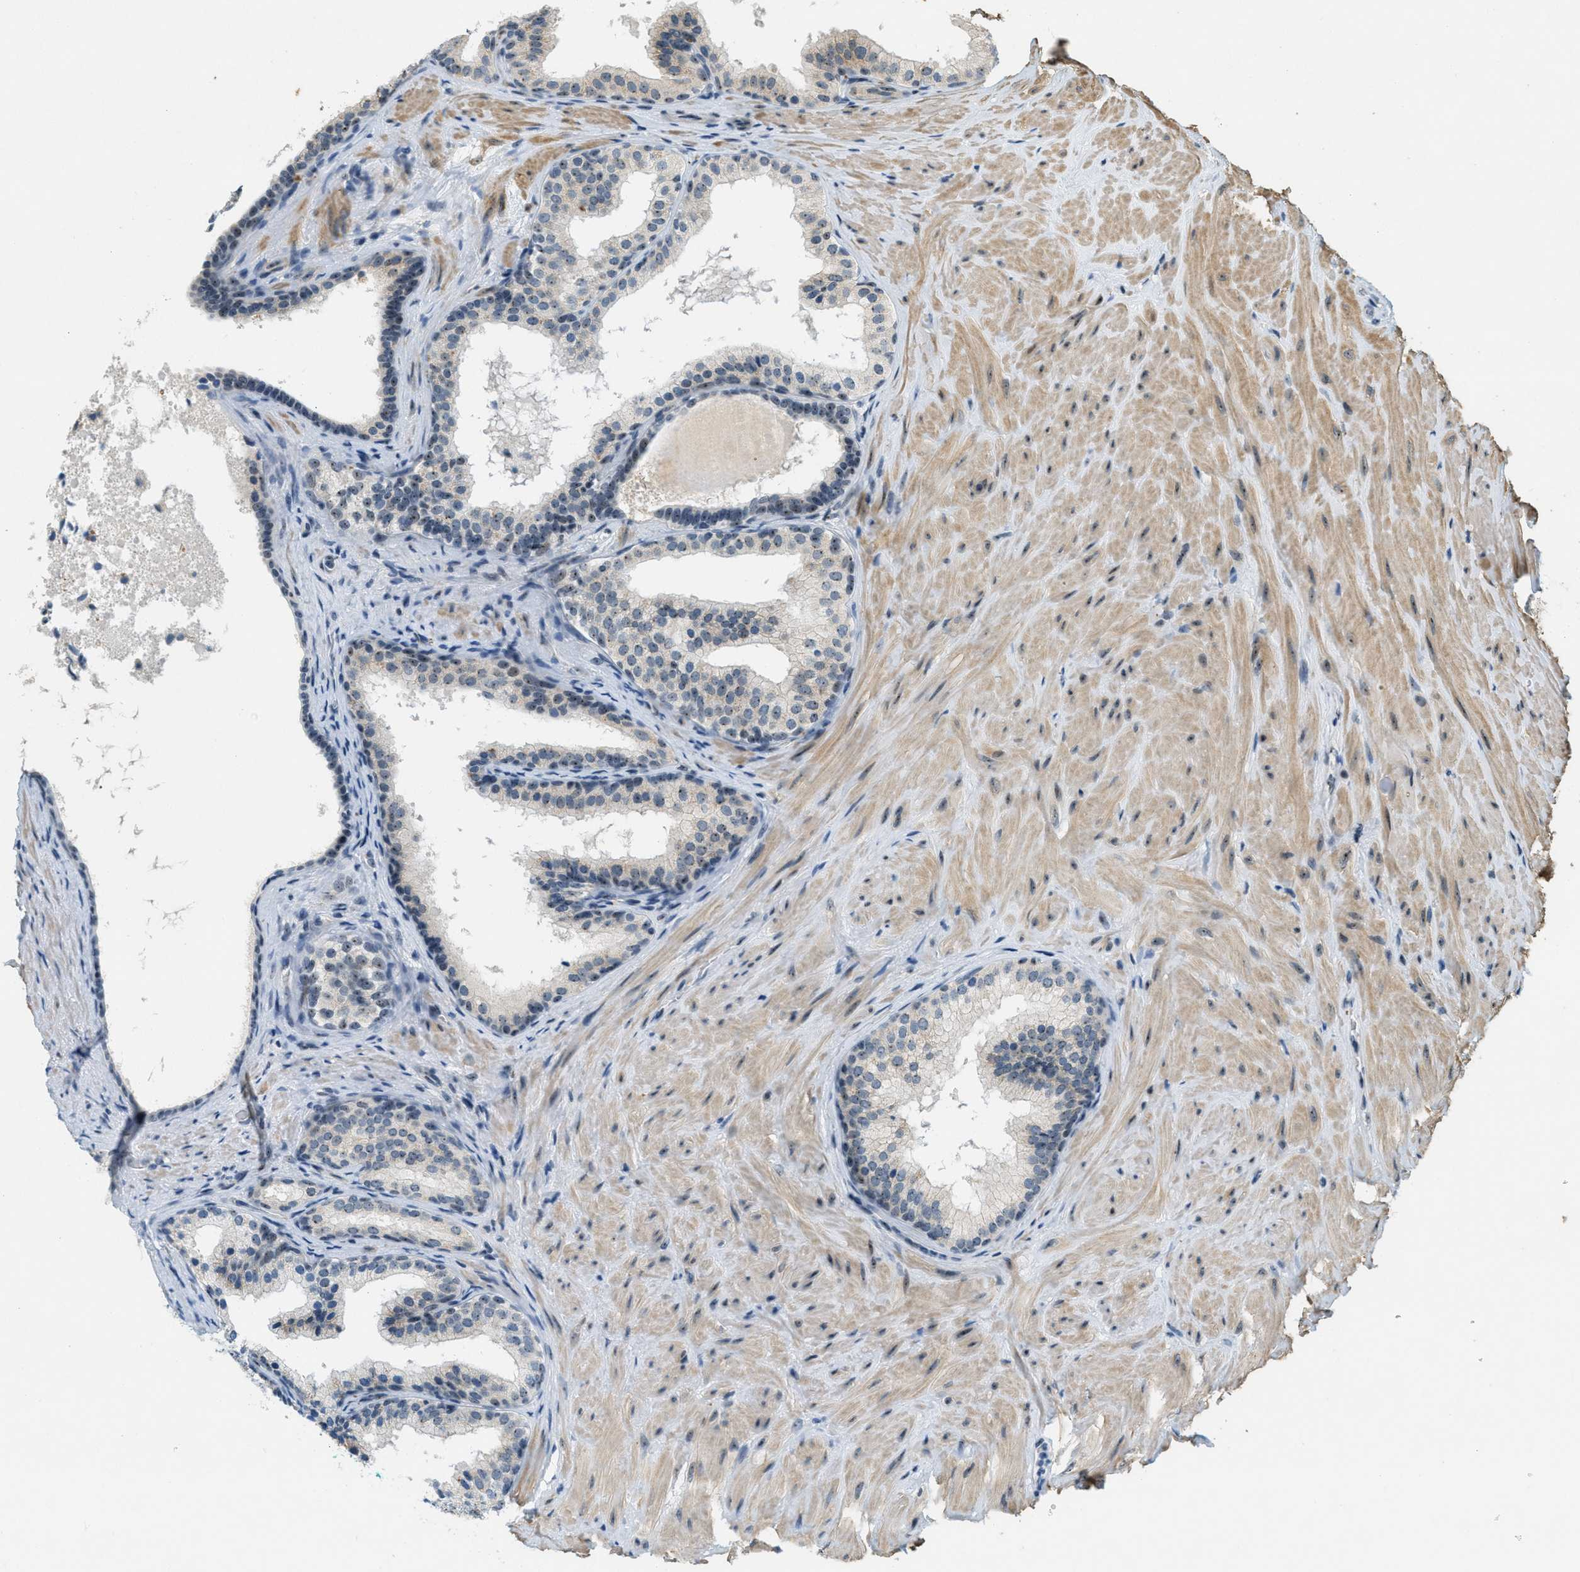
{"staining": {"intensity": "weak", "quantity": "<25%", "location": "nuclear"}, "tissue": "prostate cancer", "cell_type": "Tumor cells", "image_type": "cancer", "snomed": [{"axis": "morphology", "description": "Adenocarcinoma, Low grade"}, {"axis": "topography", "description": "Prostate"}], "caption": "High magnification brightfield microscopy of prostate cancer (low-grade adenocarcinoma) stained with DAB (3,3'-diaminobenzidine) (brown) and counterstained with hematoxylin (blue): tumor cells show no significant staining.", "gene": "DDX47", "patient": {"sex": "male", "age": 69}}